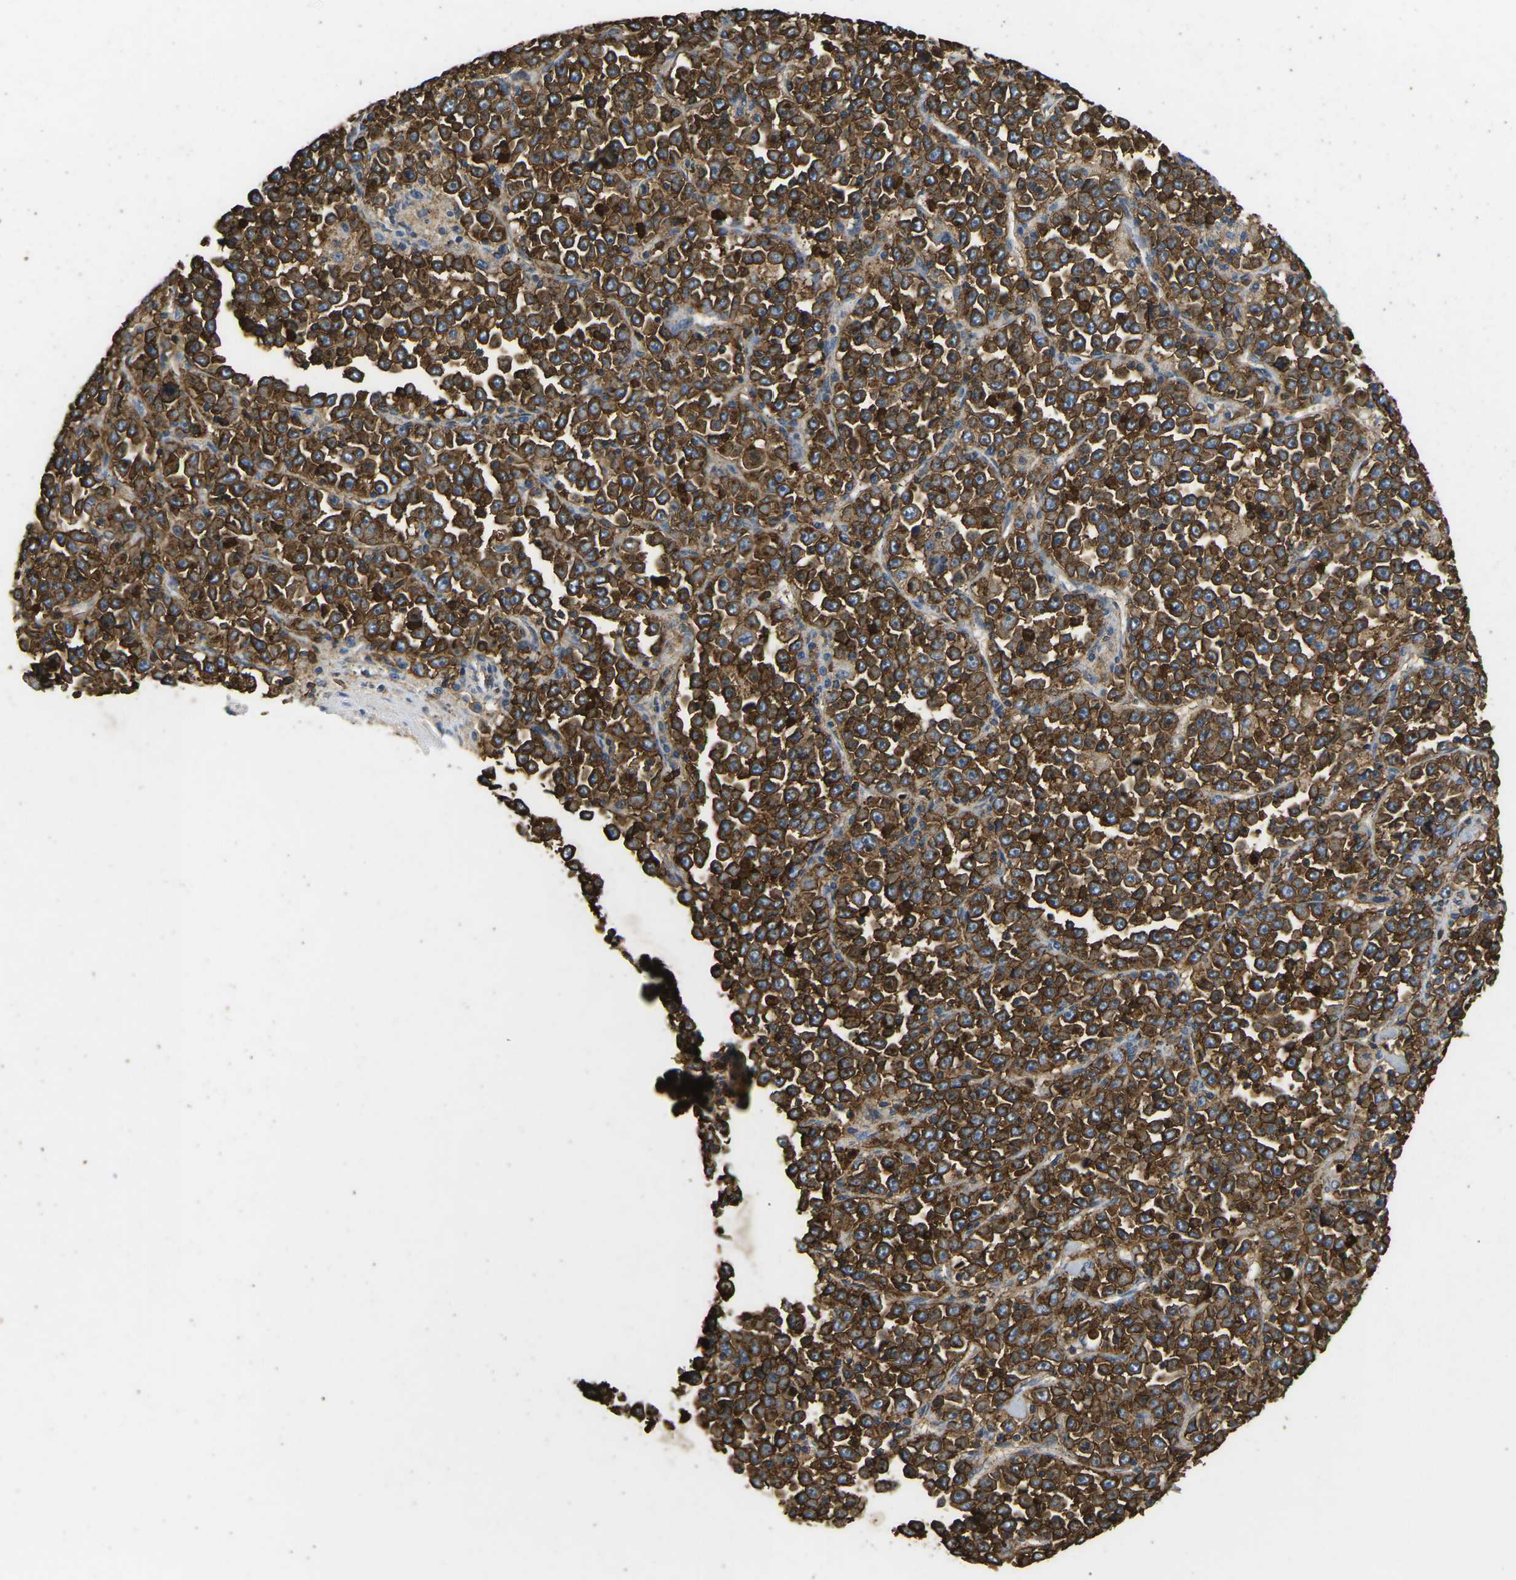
{"staining": {"intensity": "strong", "quantity": ">75%", "location": "cytoplasmic/membranous"}, "tissue": "stomach cancer", "cell_type": "Tumor cells", "image_type": "cancer", "snomed": [{"axis": "morphology", "description": "Normal tissue, NOS"}, {"axis": "morphology", "description": "Adenocarcinoma, NOS"}, {"axis": "topography", "description": "Stomach, upper"}, {"axis": "topography", "description": "Stomach"}], "caption": "Strong cytoplasmic/membranous expression is seen in about >75% of tumor cells in adenocarcinoma (stomach). Nuclei are stained in blue.", "gene": "ADM", "patient": {"sex": "male", "age": 59}}